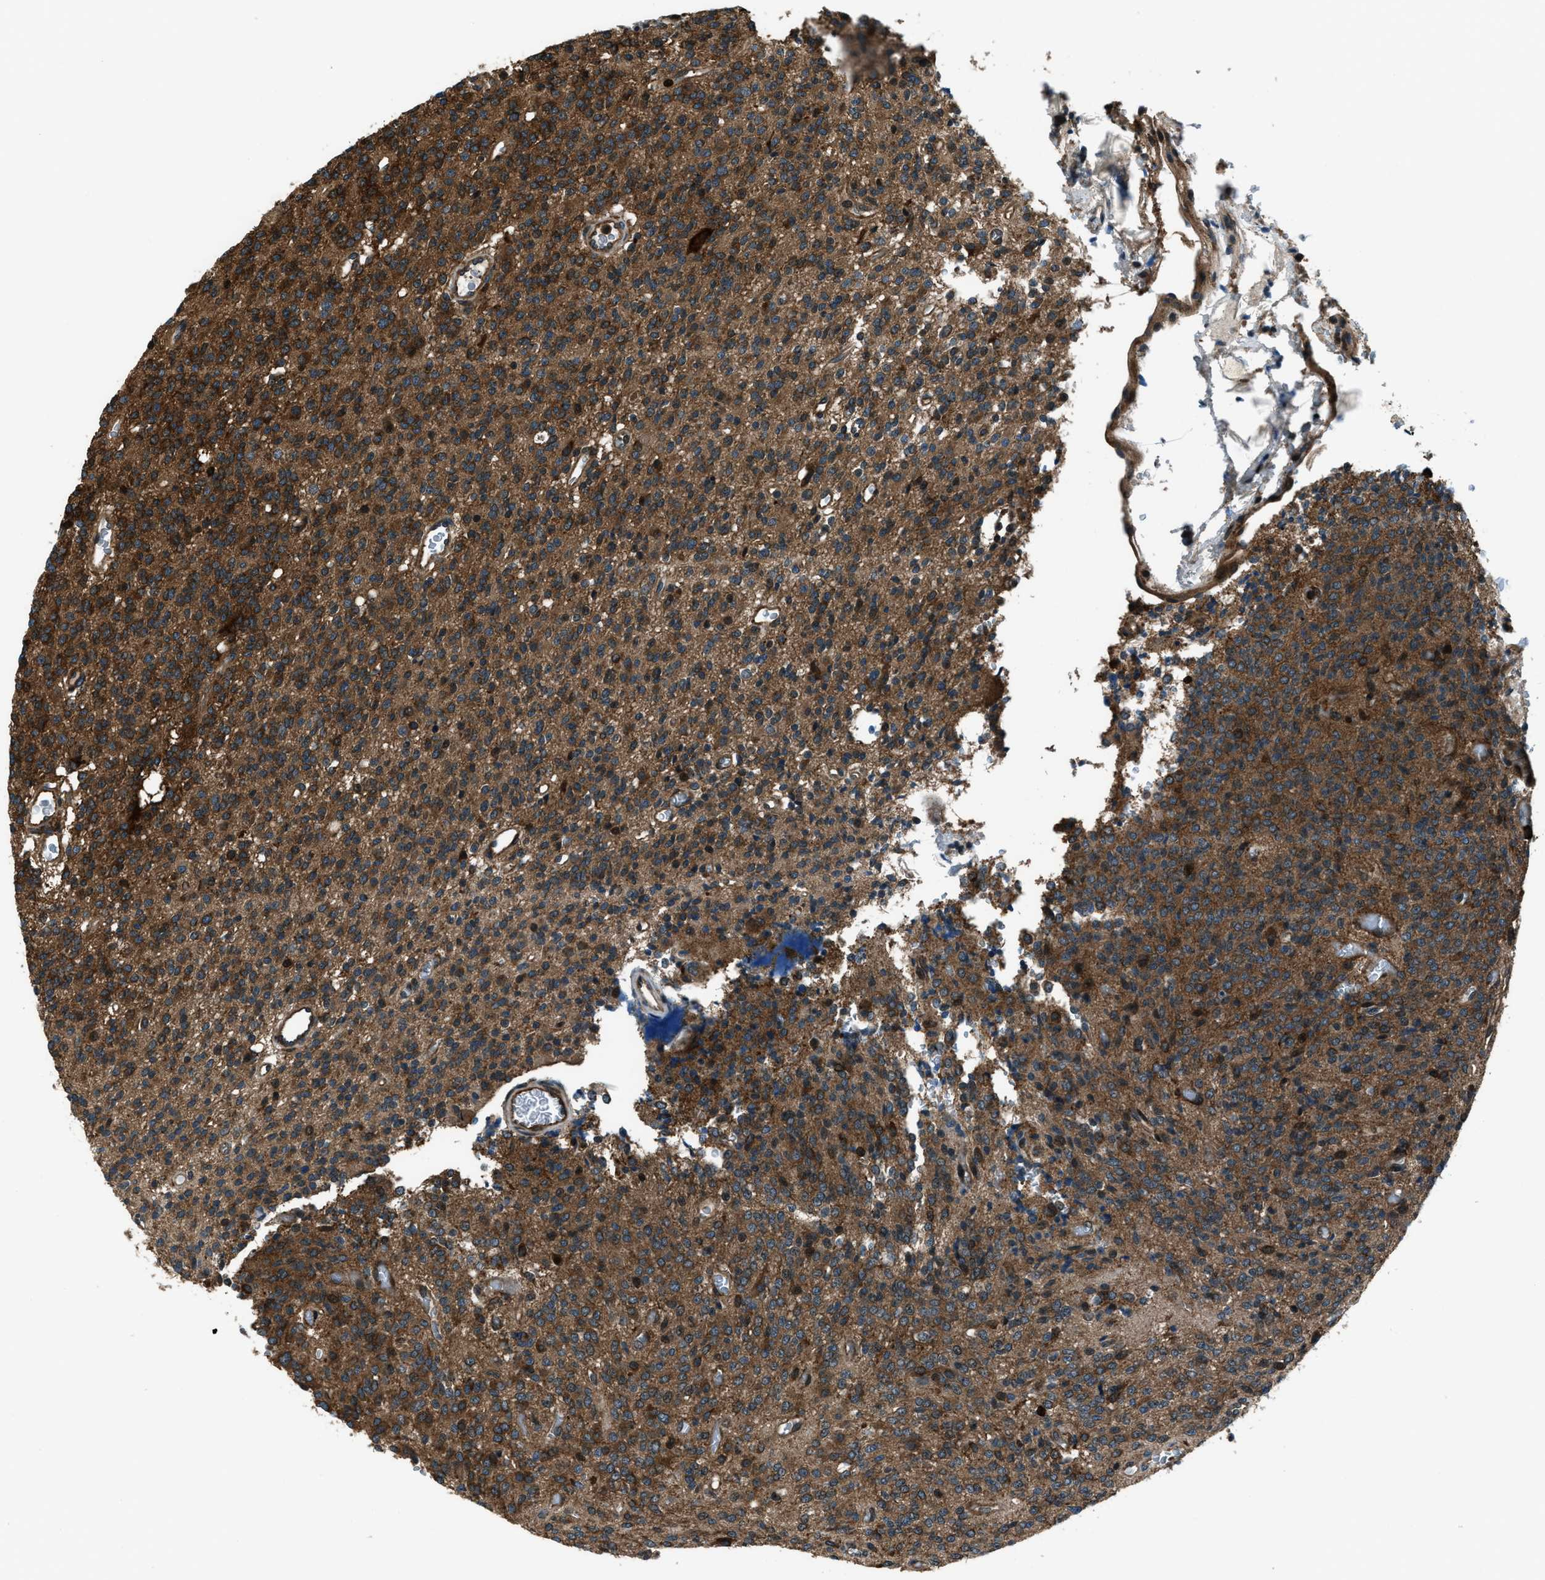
{"staining": {"intensity": "moderate", "quantity": ">75%", "location": "cytoplasmic/membranous"}, "tissue": "glioma", "cell_type": "Tumor cells", "image_type": "cancer", "snomed": [{"axis": "morphology", "description": "Glioma, malignant, High grade"}, {"axis": "topography", "description": "Brain"}], "caption": "Glioma stained with a protein marker displays moderate staining in tumor cells.", "gene": "SNX30", "patient": {"sex": "male", "age": 34}}